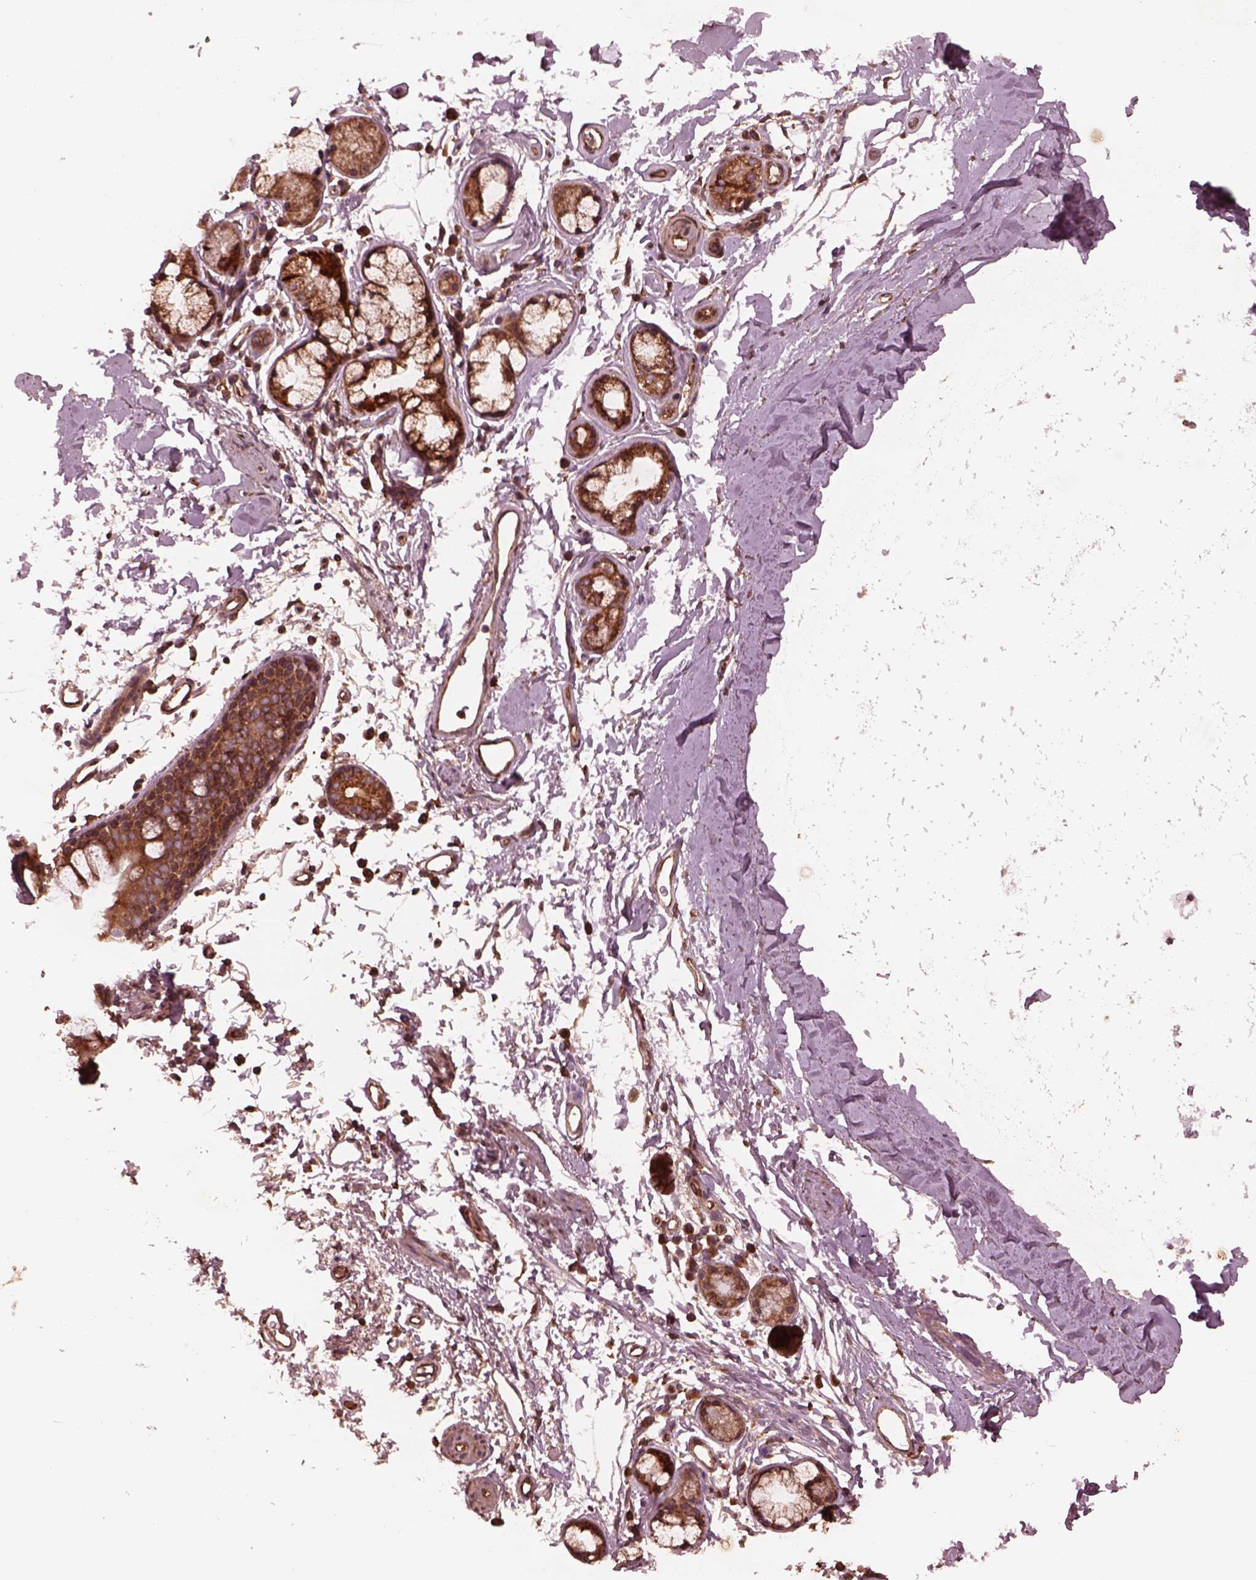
{"staining": {"intensity": "moderate", "quantity": "25%-75%", "location": "cytoplasmic/membranous"}, "tissue": "soft tissue", "cell_type": "Chondrocytes", "image_type": "normal", "snomed": [{"axis": "morphology", "description": "Normal tissue, NOS"}, {"axis": "topography", "description": "Lymph node"}, {"axis": "topography", "description": "Bronchus"}], "caption": "Brown immunohistochemical staining in normal human soft tissue exhibits moderate cytoplasmic/membranous positivity in approximately 25%-75% of chondrocytes. Immunohistochemistry (ihc) stains the protein of interest in brown and the nuclei are stained blue.", "gene": "PIK3R2", "patient": {"sex": "female", "age": 70}}